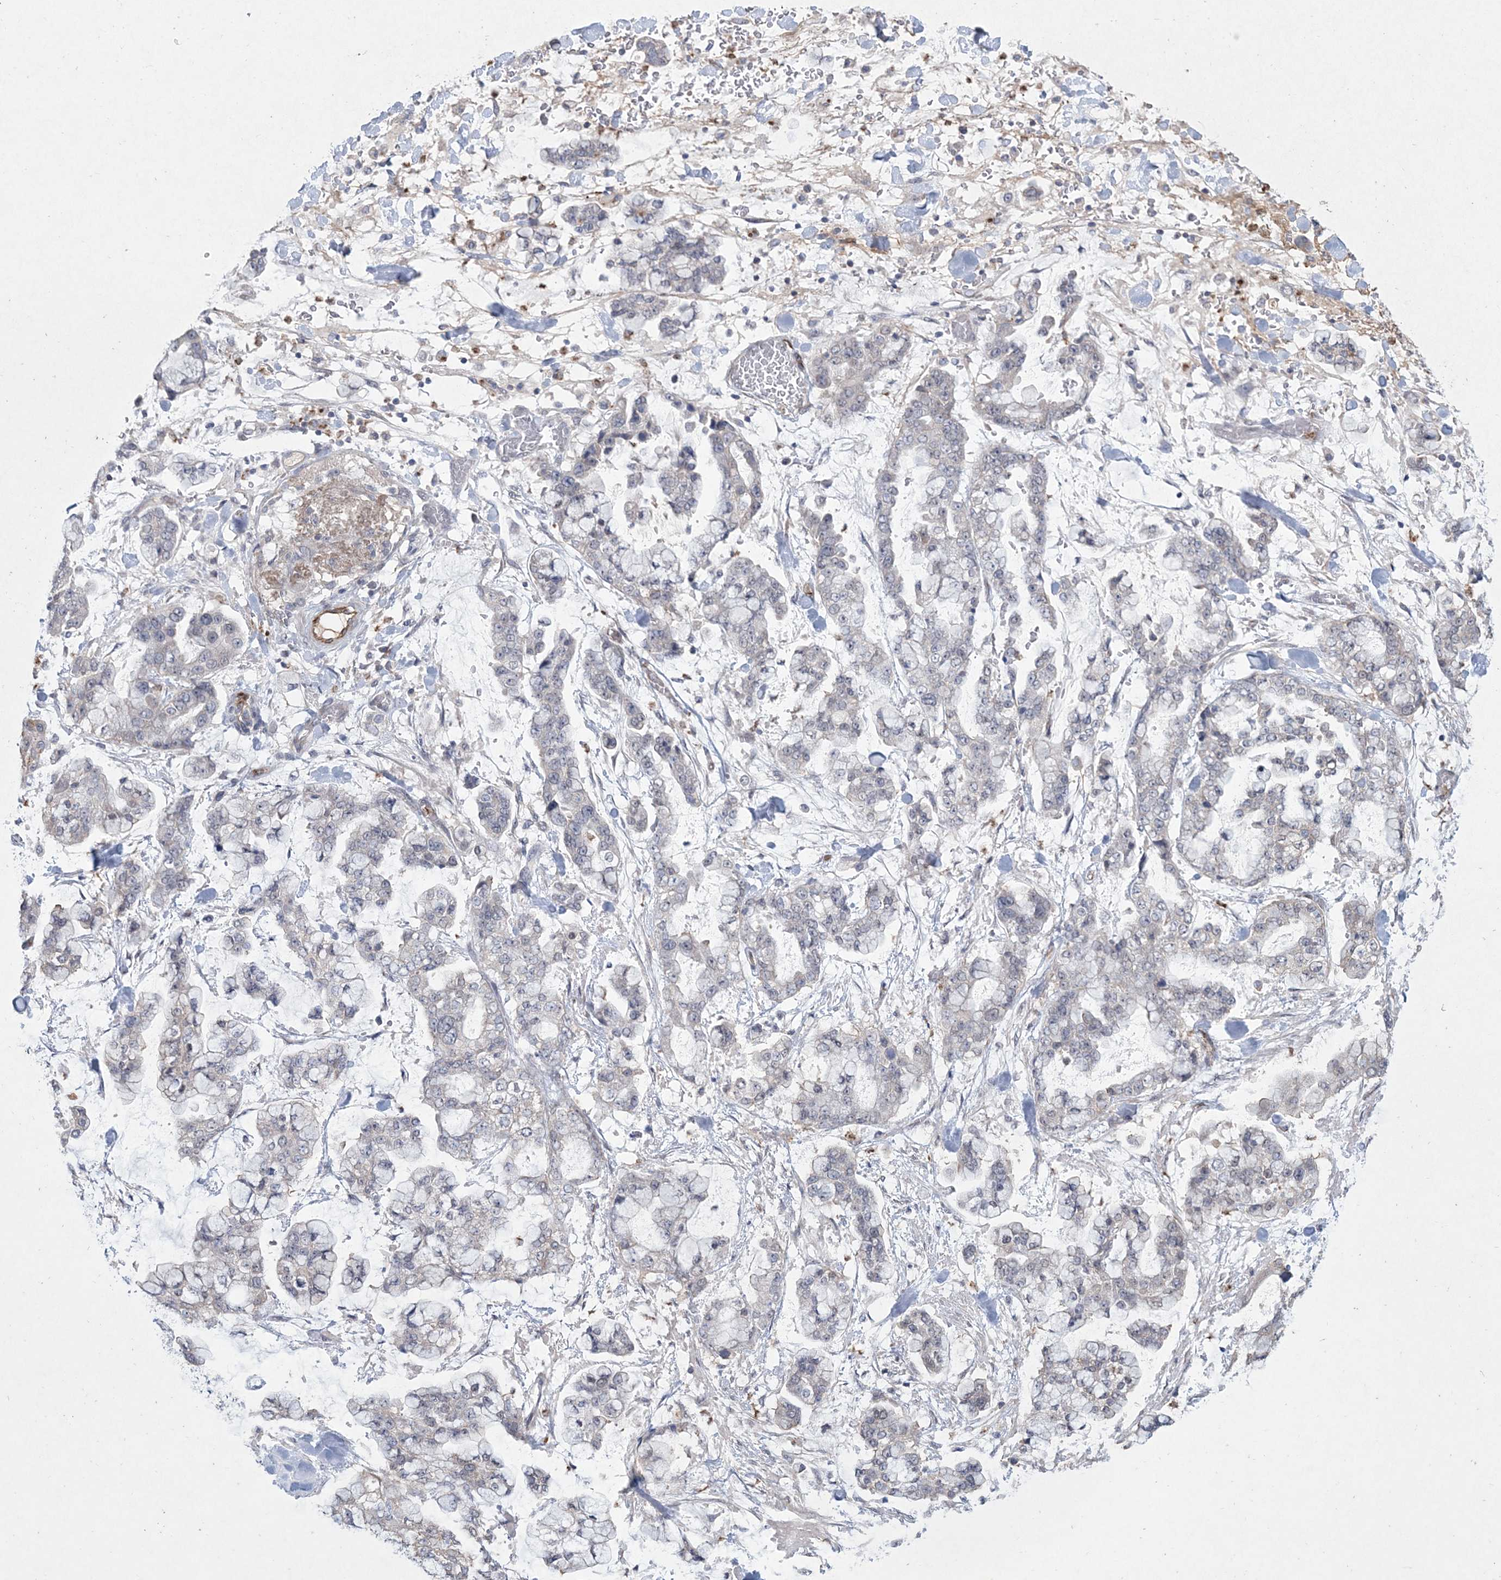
{"staining": {"intensity": "negative", "quantity": "none", "location": "none"}, "tissue": "stomach cancer", "cell_type": "Tumor cells", "image_type": "cancer", "snomed": [{"axis": "morphology", "description": "Normal tissue, NOS"}, {"axis": "morphology", "description": "Adenocarcinoma, NOS"}, {"axis": "topography", "description": "Stomach, upper"}, {"axis": "topography", "description": "Stomach"}], "caption": "The image displays no significant staining in tumor cells of stomach adenocarcinoma.", "gene": "DPCD", "patient": {"sex": "male", "age": 76}}